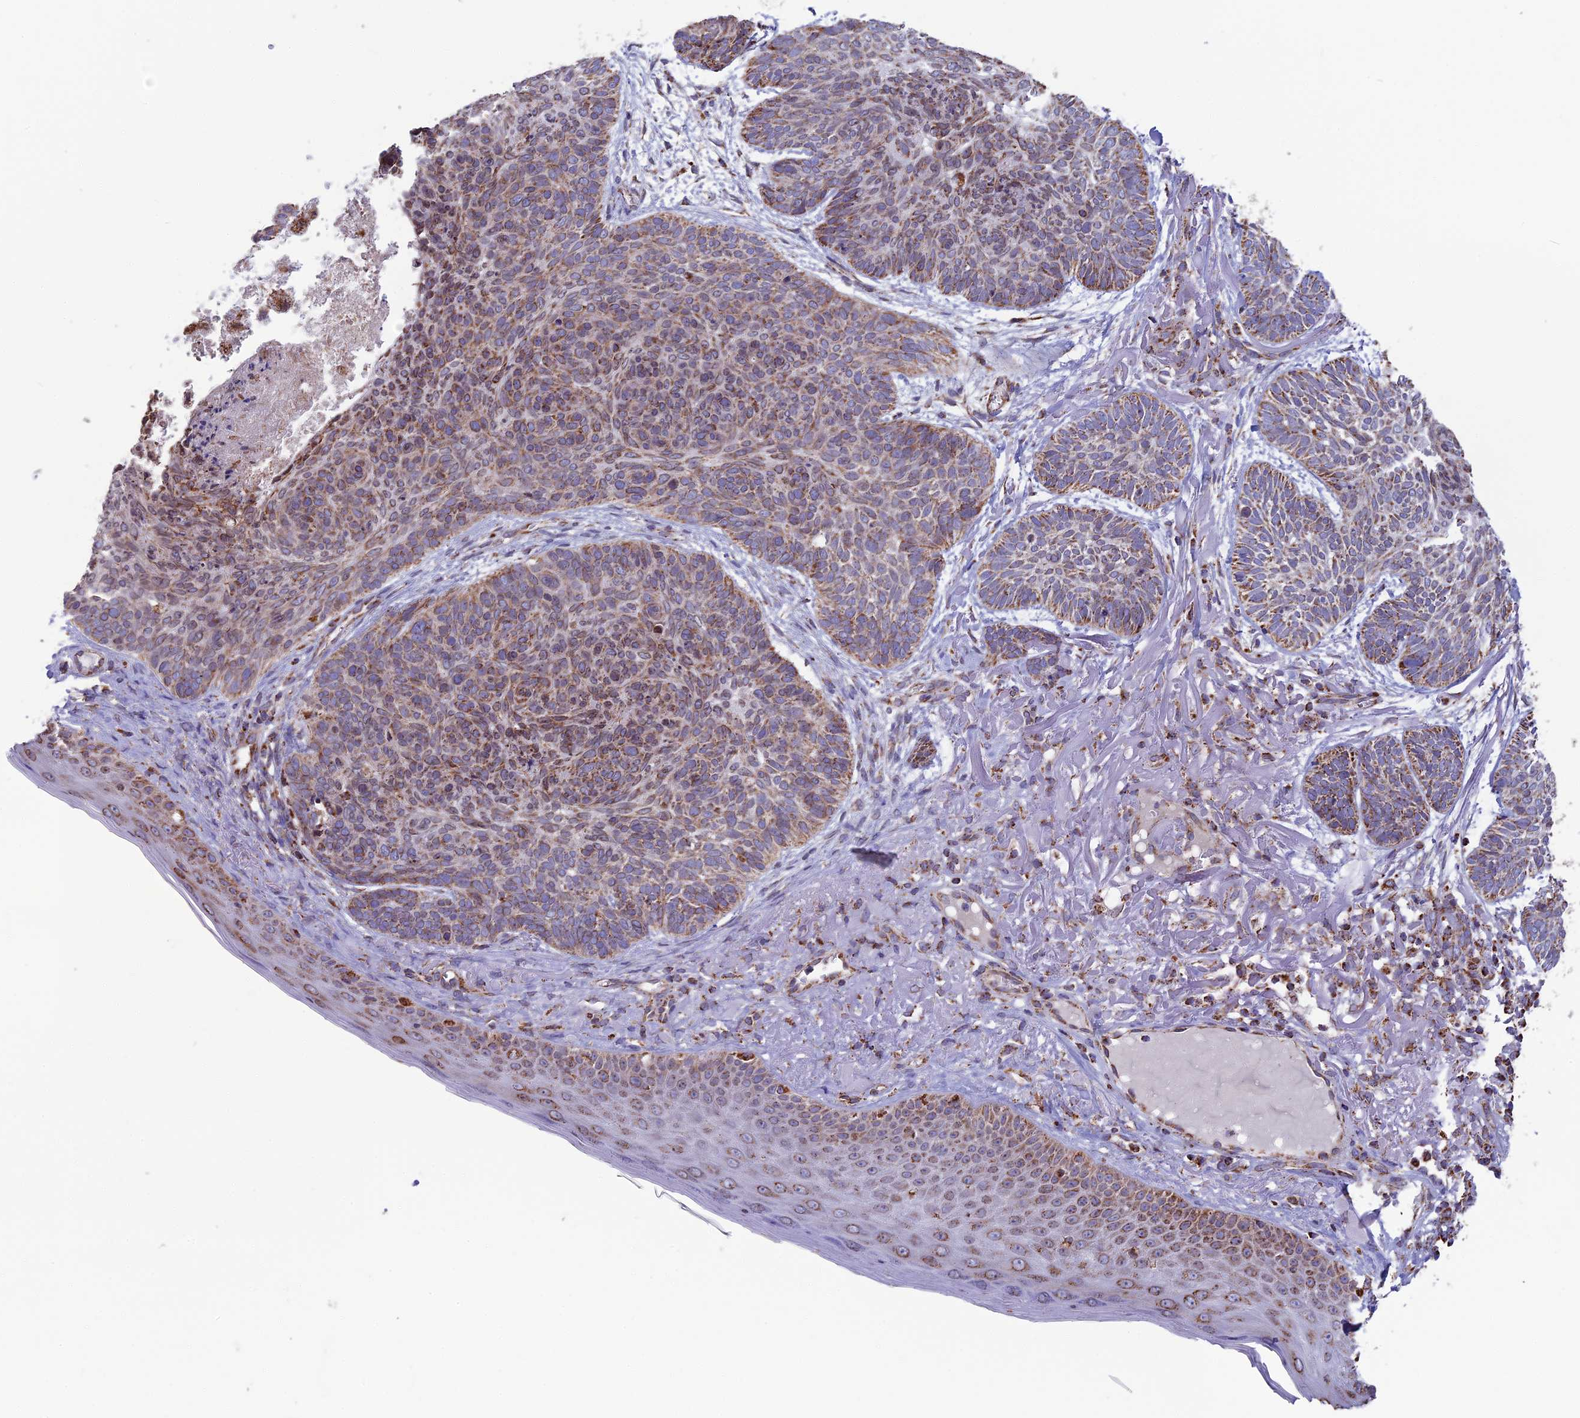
{"staining": {"intensity": "moderate", "quantity": "25%-75%", "location": "cytoplasmic/membranous"}, "tissue": "skin cancer", "cell_type": "Tumor cells", "image_type": "cancer", "snomed": [{"axis": "morphology", "description": "Normal tissue, NOS"}, {"axis": "morphology", "description": "Basal cell carcinoma"}, {"axis": "topography", "description": "Skin"}], "caption": "High-magnification brightfield microscopy of skin cancer (basal cell carcinoma) stained with DAB (brown) and counterstained with hematoxylin (blue). tumor cells exhibit moderate cytoplasmic/membranous staining is present in about25%-75% of cells.", "gene": "CS", "patient": {"sex": "male", "age": 66}}